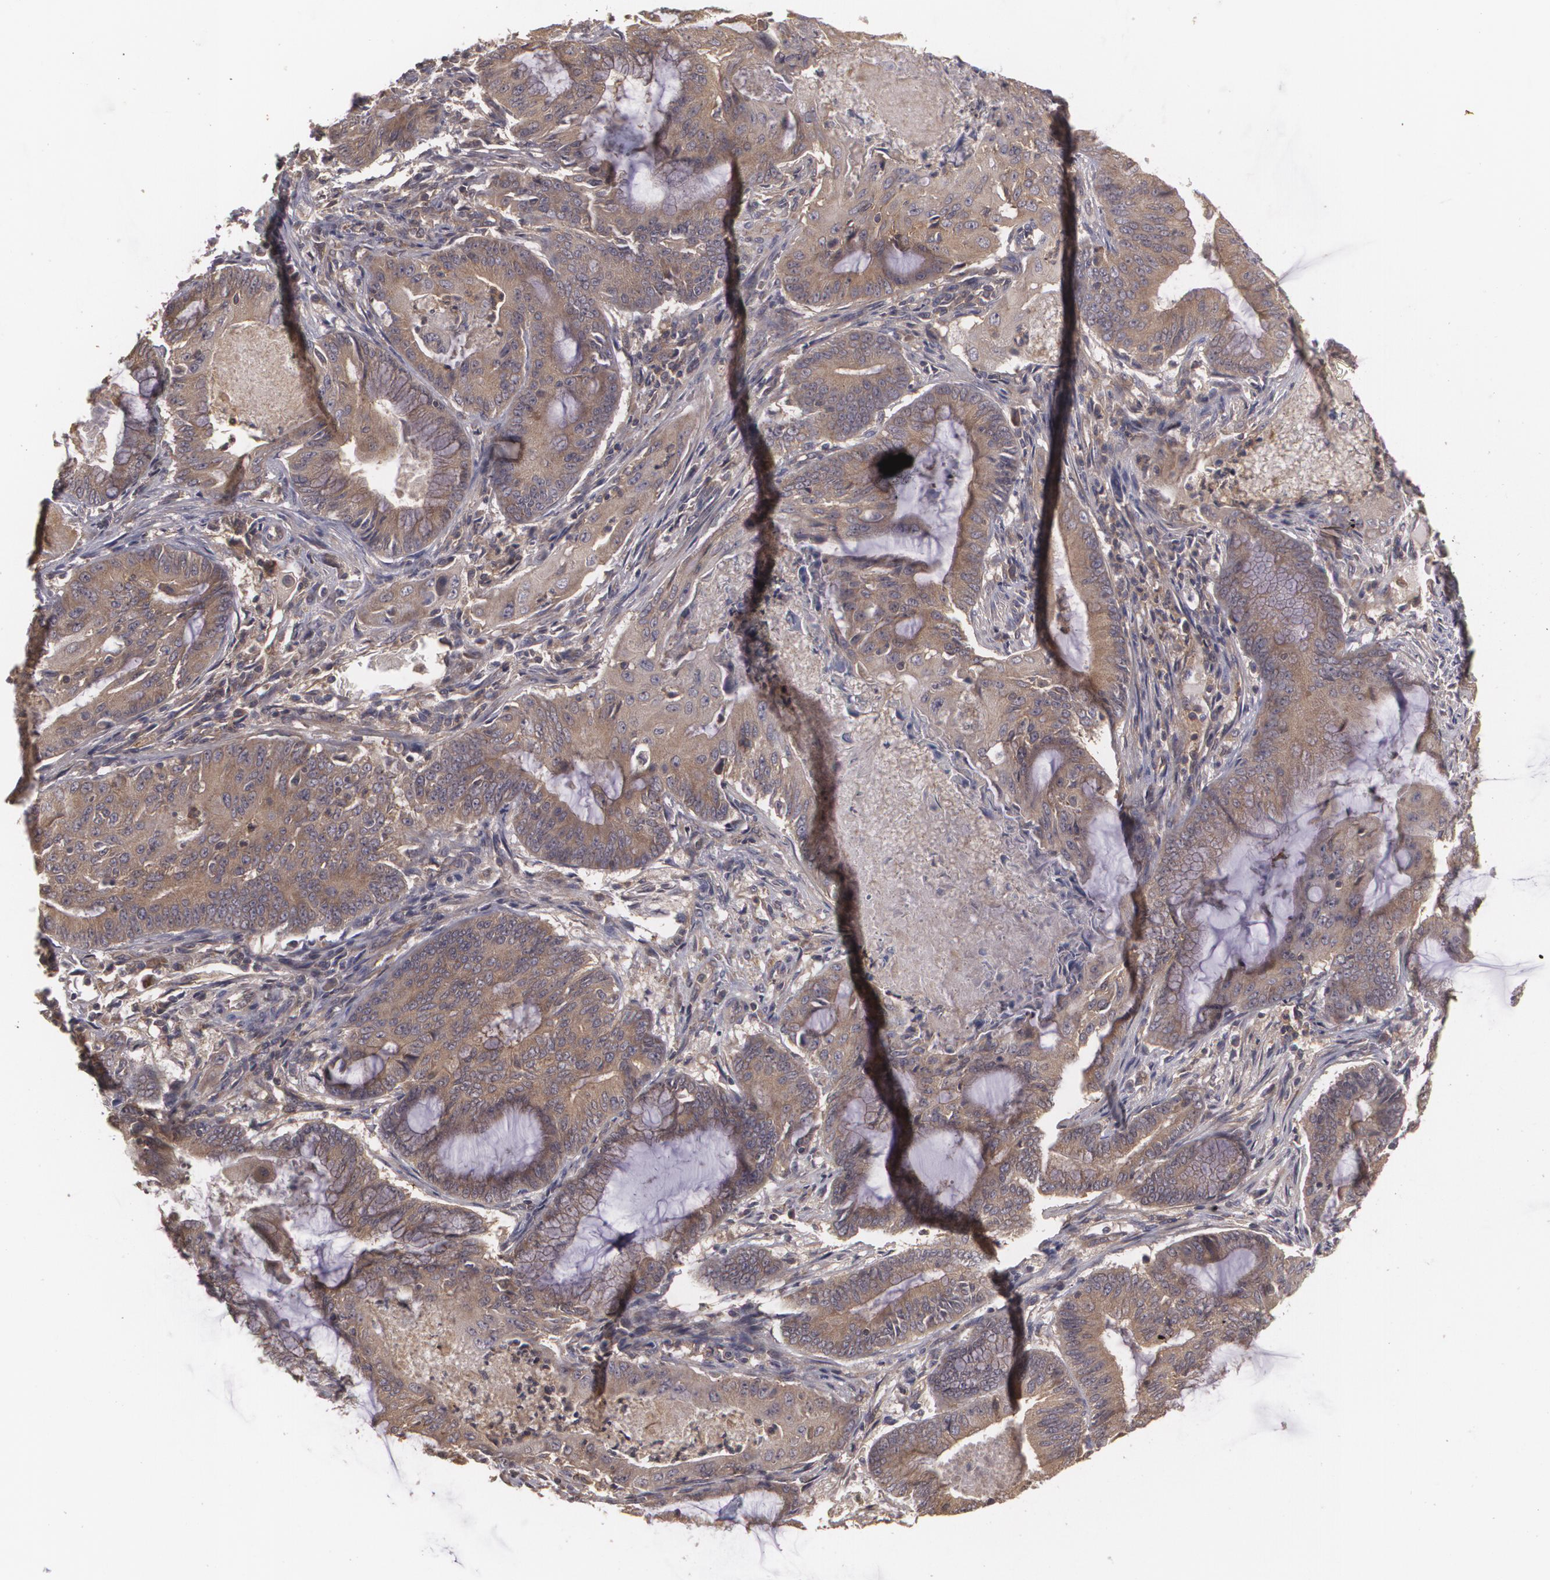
{"staining": {"intensity": "weak", "quantity": ">75%", "location": "cytoplasmic/membranous"}, "tissue": "endometrial cancer", "cell_type": "Tumor cells", "image_type": "cancer", "snomed": [{"axis": "morphology", "description": "Adenocarcinoma, NOS"}, {"axis": "topography", "description": "Endometrium"}], "caption": "Endometrial cancer (adenocarcinoma) tissue displays weak cytoplasmic/membranous expression in about >75% of tumor cells", "gene": "HRAS", "patient": {"sex": "female", "age": 63}}